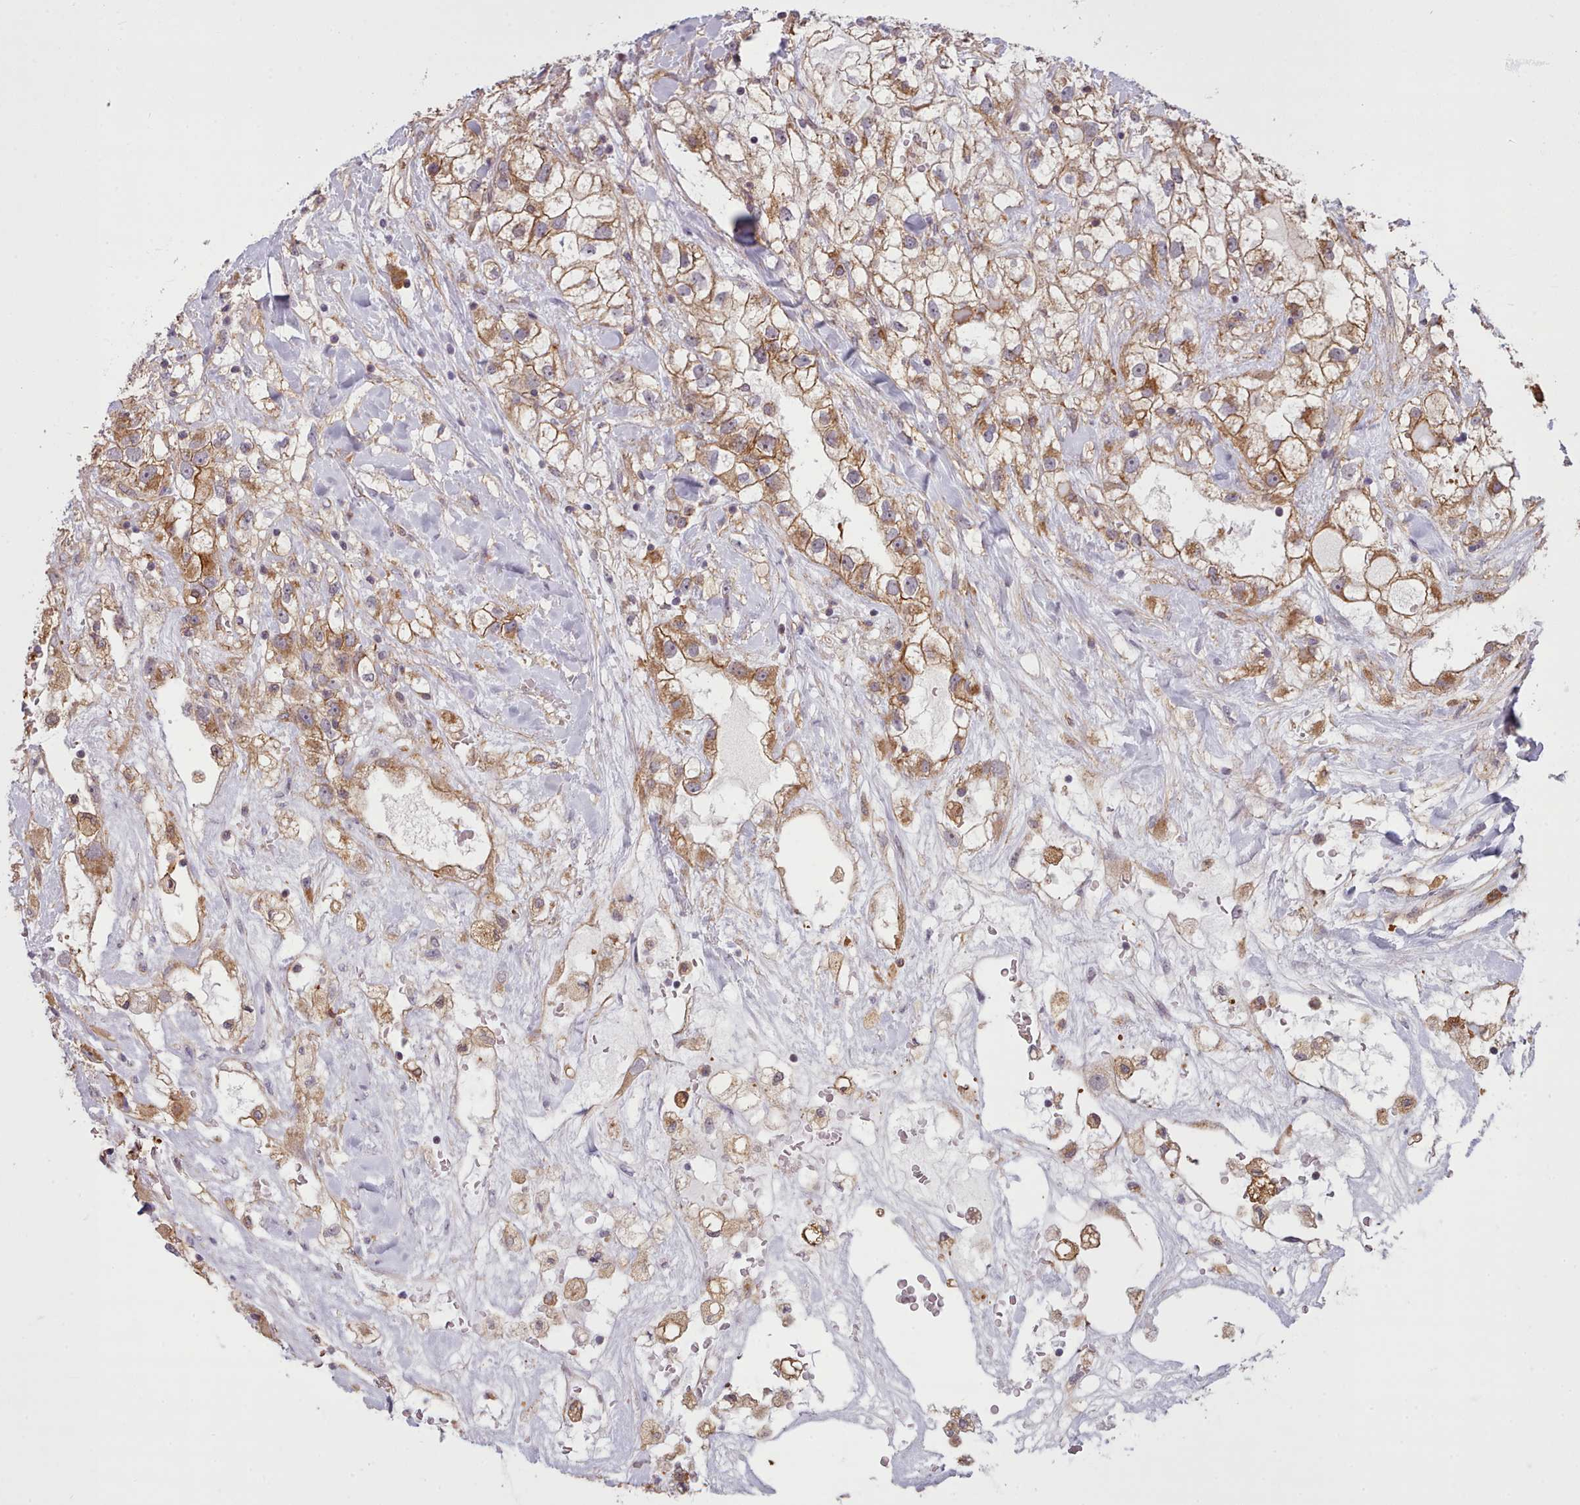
{"staining": {"intensity": "moderate", "quantity": ">75%", "location": "cytoplasmic/membranous"}, "tissue": "renal cancer", "cell_type": "Tumor cells", "image_type": "cancer", "snomed": [{"axis": "morphology", "description": "Adenocarcinoma, NOS"}, {"axis": "topography", "description": "Kidney"}], "caption": "Renal cancer (adenocarcinoma) was stained to show a protein in brown. There is medium levels of moderate cytoplasmic/membranous staining in about >75% of tumor cells. (DAB (3,3'-diaminobenzidine) IHC, brown staining for protein, blue staining for nuclei).", "gene": "MRPL46", "patient": {"sex": "male", "age": 59}}